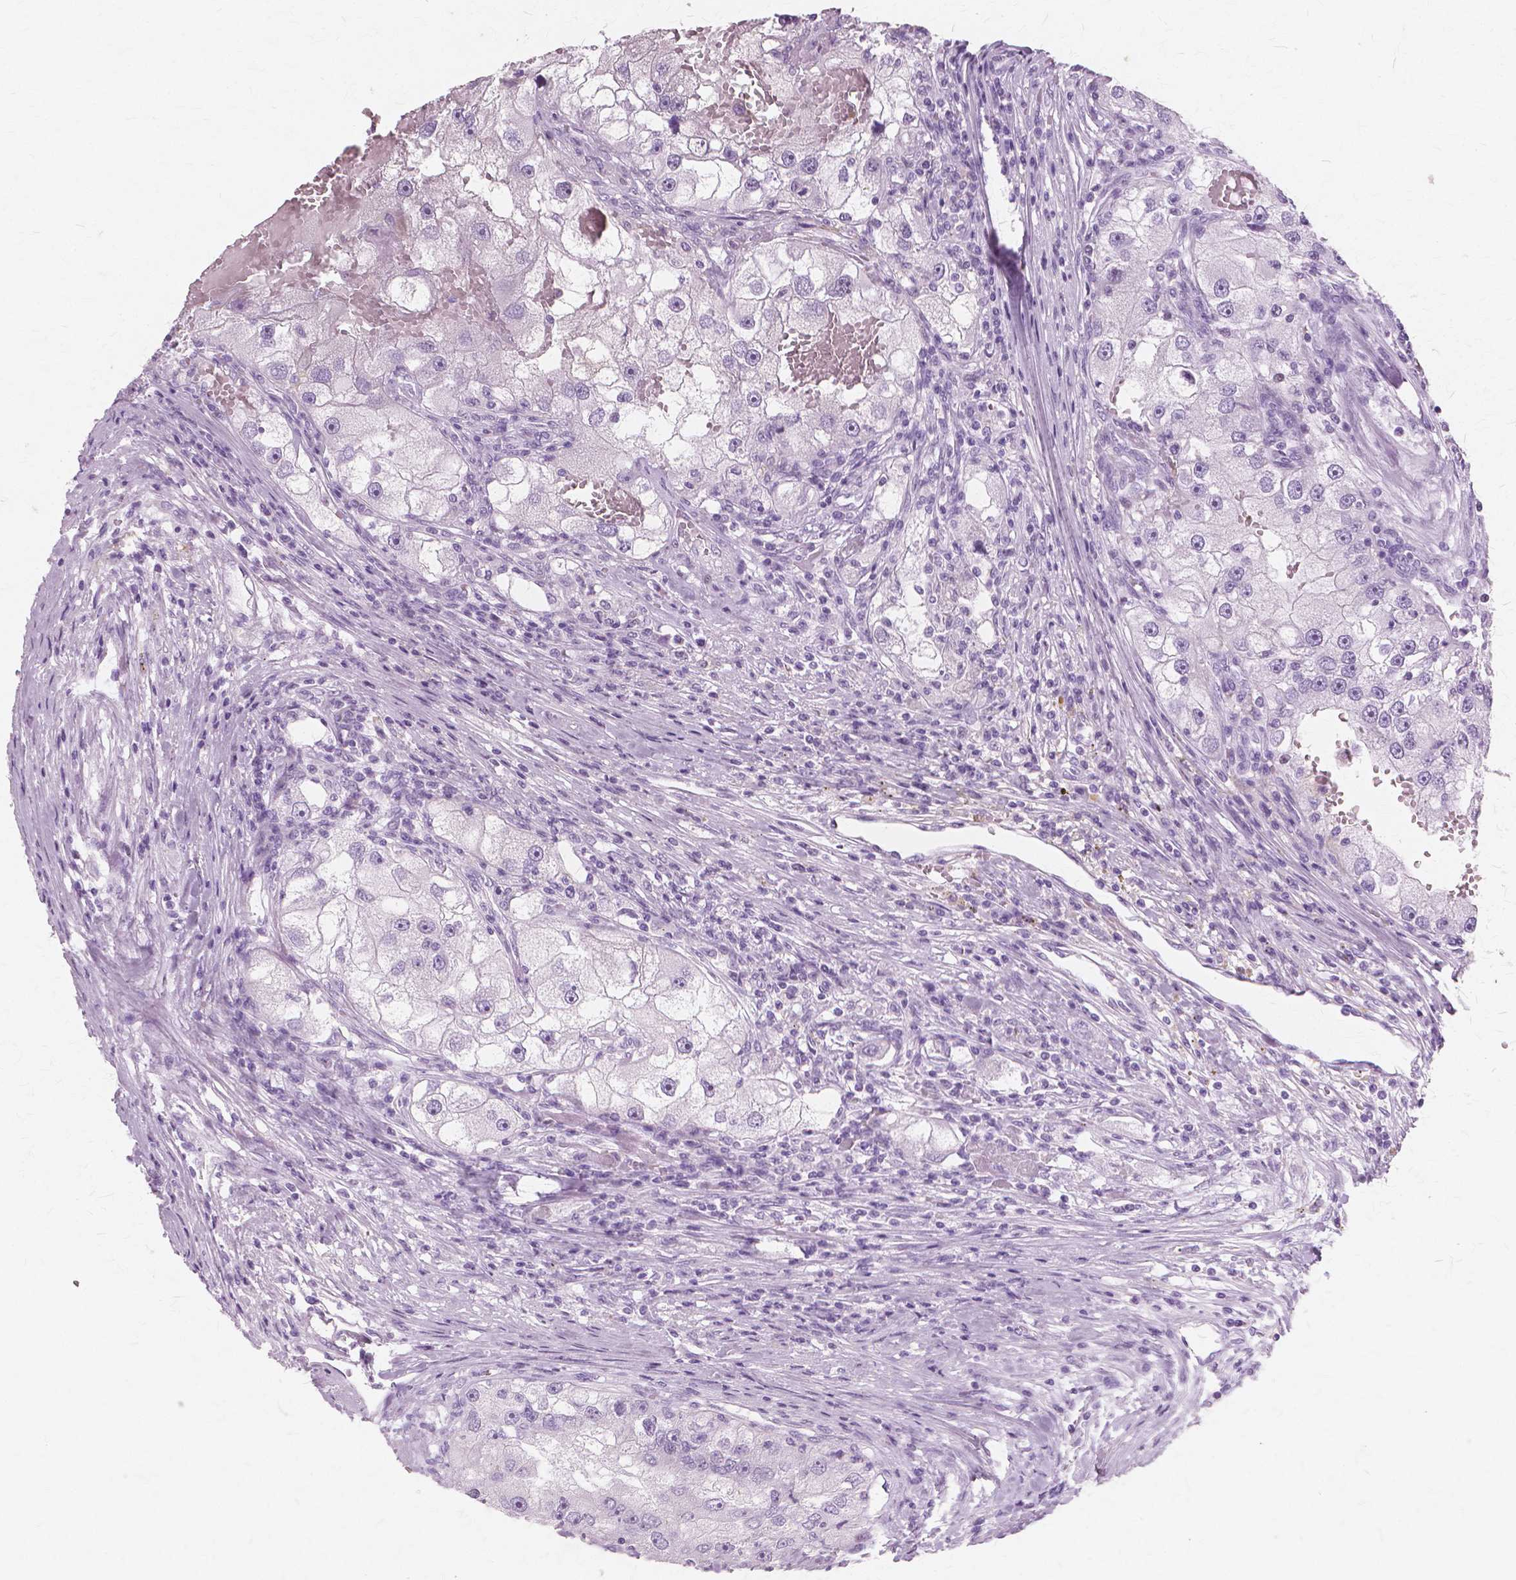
{"staining": {"intensity": "negative", "quantity": "none", "location": "none"}, "tissue": "renal cancer", "cell_type": "Tumor cells", "image_type": "cancer", "snomed": [{"axis": "morphology", "description": "Adenocarcinoma, NOS"}, {"axis": "topography", "description": "Kidney"}], "caption": "A high-resolution photomicrograph shows immunohistochemistry (IHC) staining of renal adenocarcinoma, which displays no significant staining in tumor cells.", "gene": "SFTPD", "patient": {"sex": "male", "age": 63}}